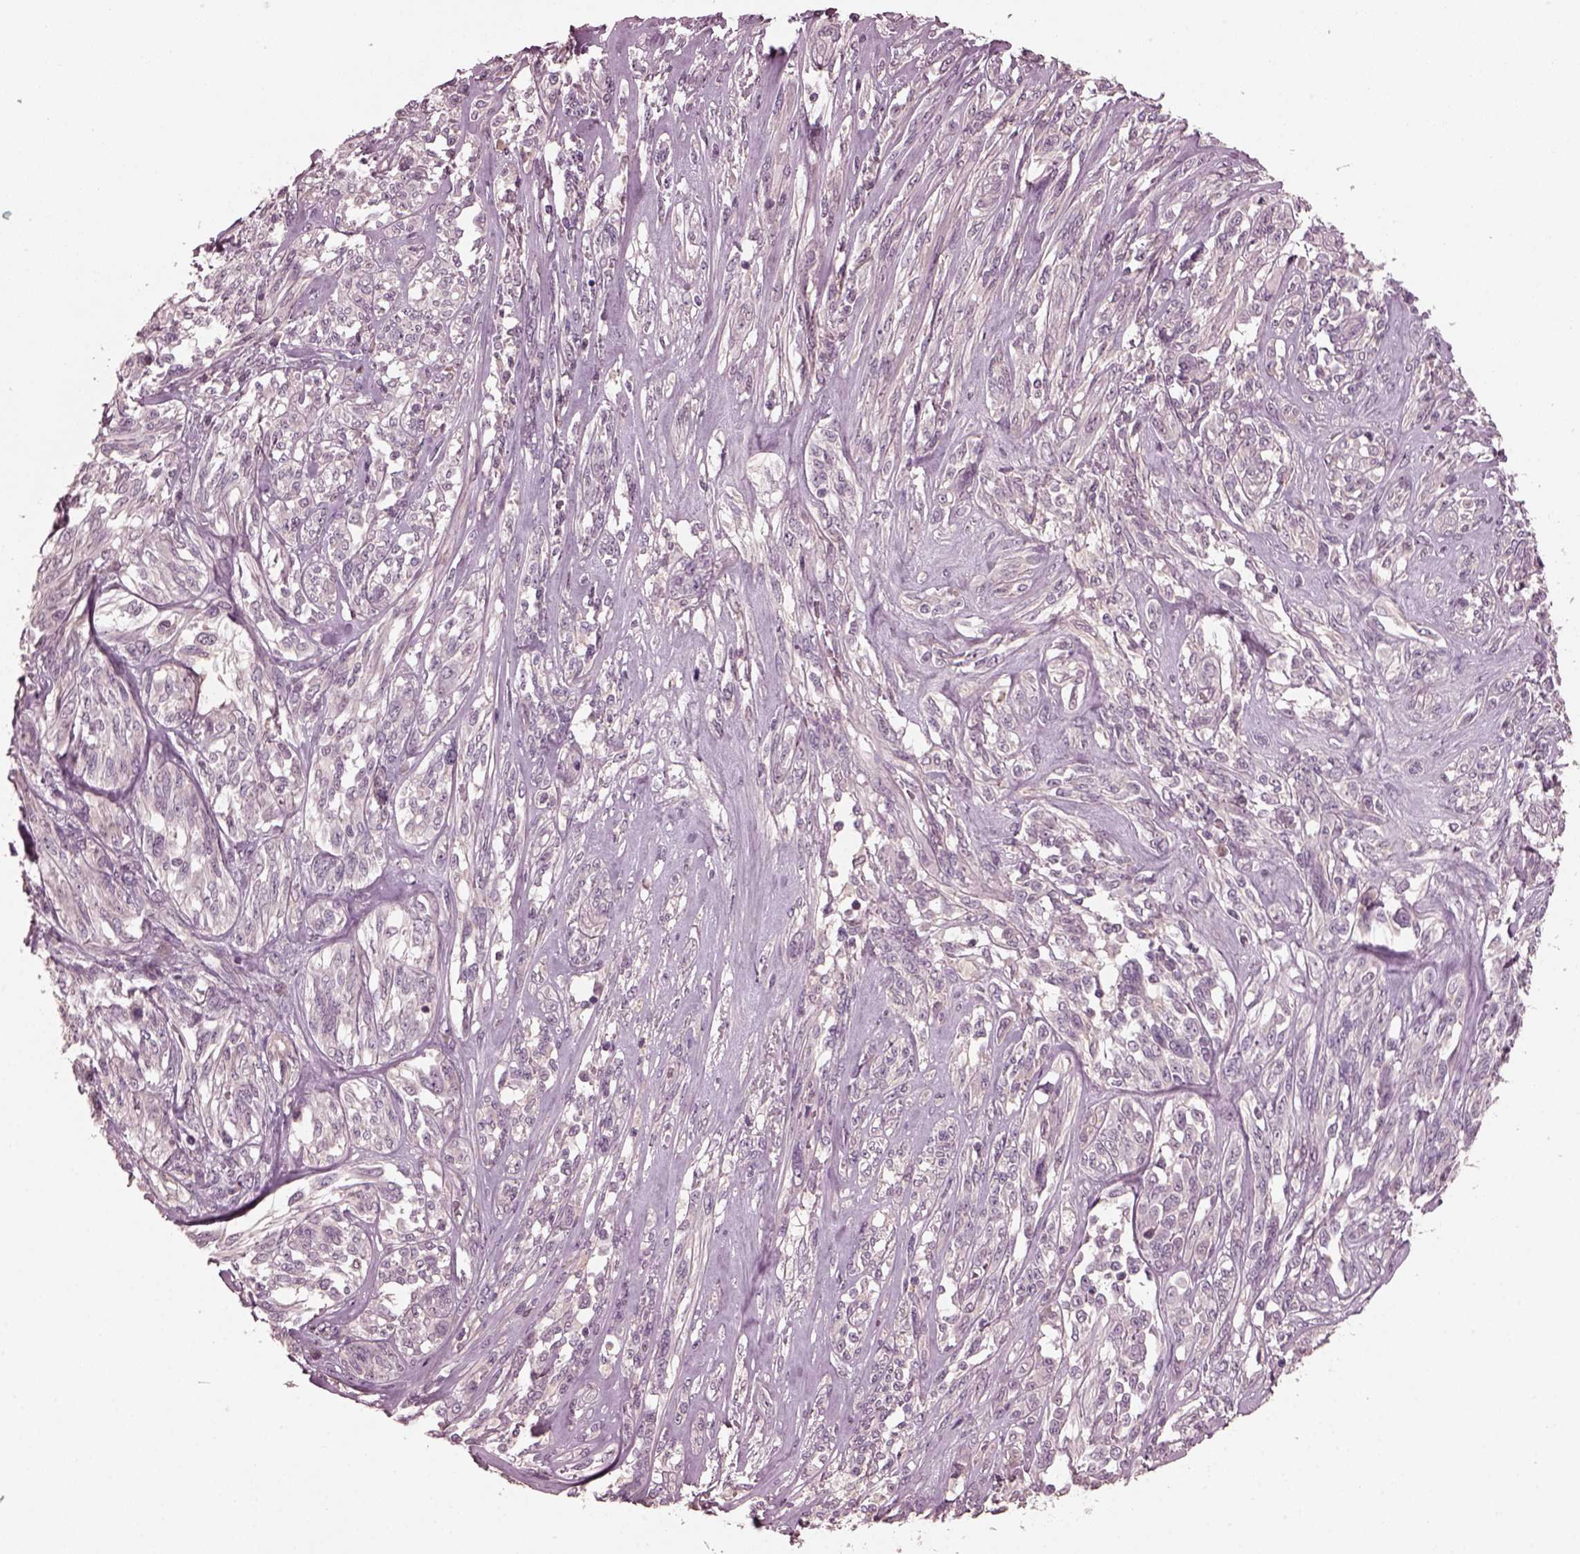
{"staining": {"intensity": "negative", "quantity": "none", "location": "none"}, "tissue": "melanoma", "cell_type": "Tumor cells", "image_type": "cancer", "snomed": [{"axis": "morphology", "description": "Malignant melanoma, NOS"}, {"axis": "topography", "description": "Skin"}], "caption": "A high-resolution histopathology image shows immunohistochemistry (IHC) staining of malignant melanoma, which demonstrates no significant expression in tumor cells.", "gene": "PORCN", "patient": {"sex": "female", "age": 91}}